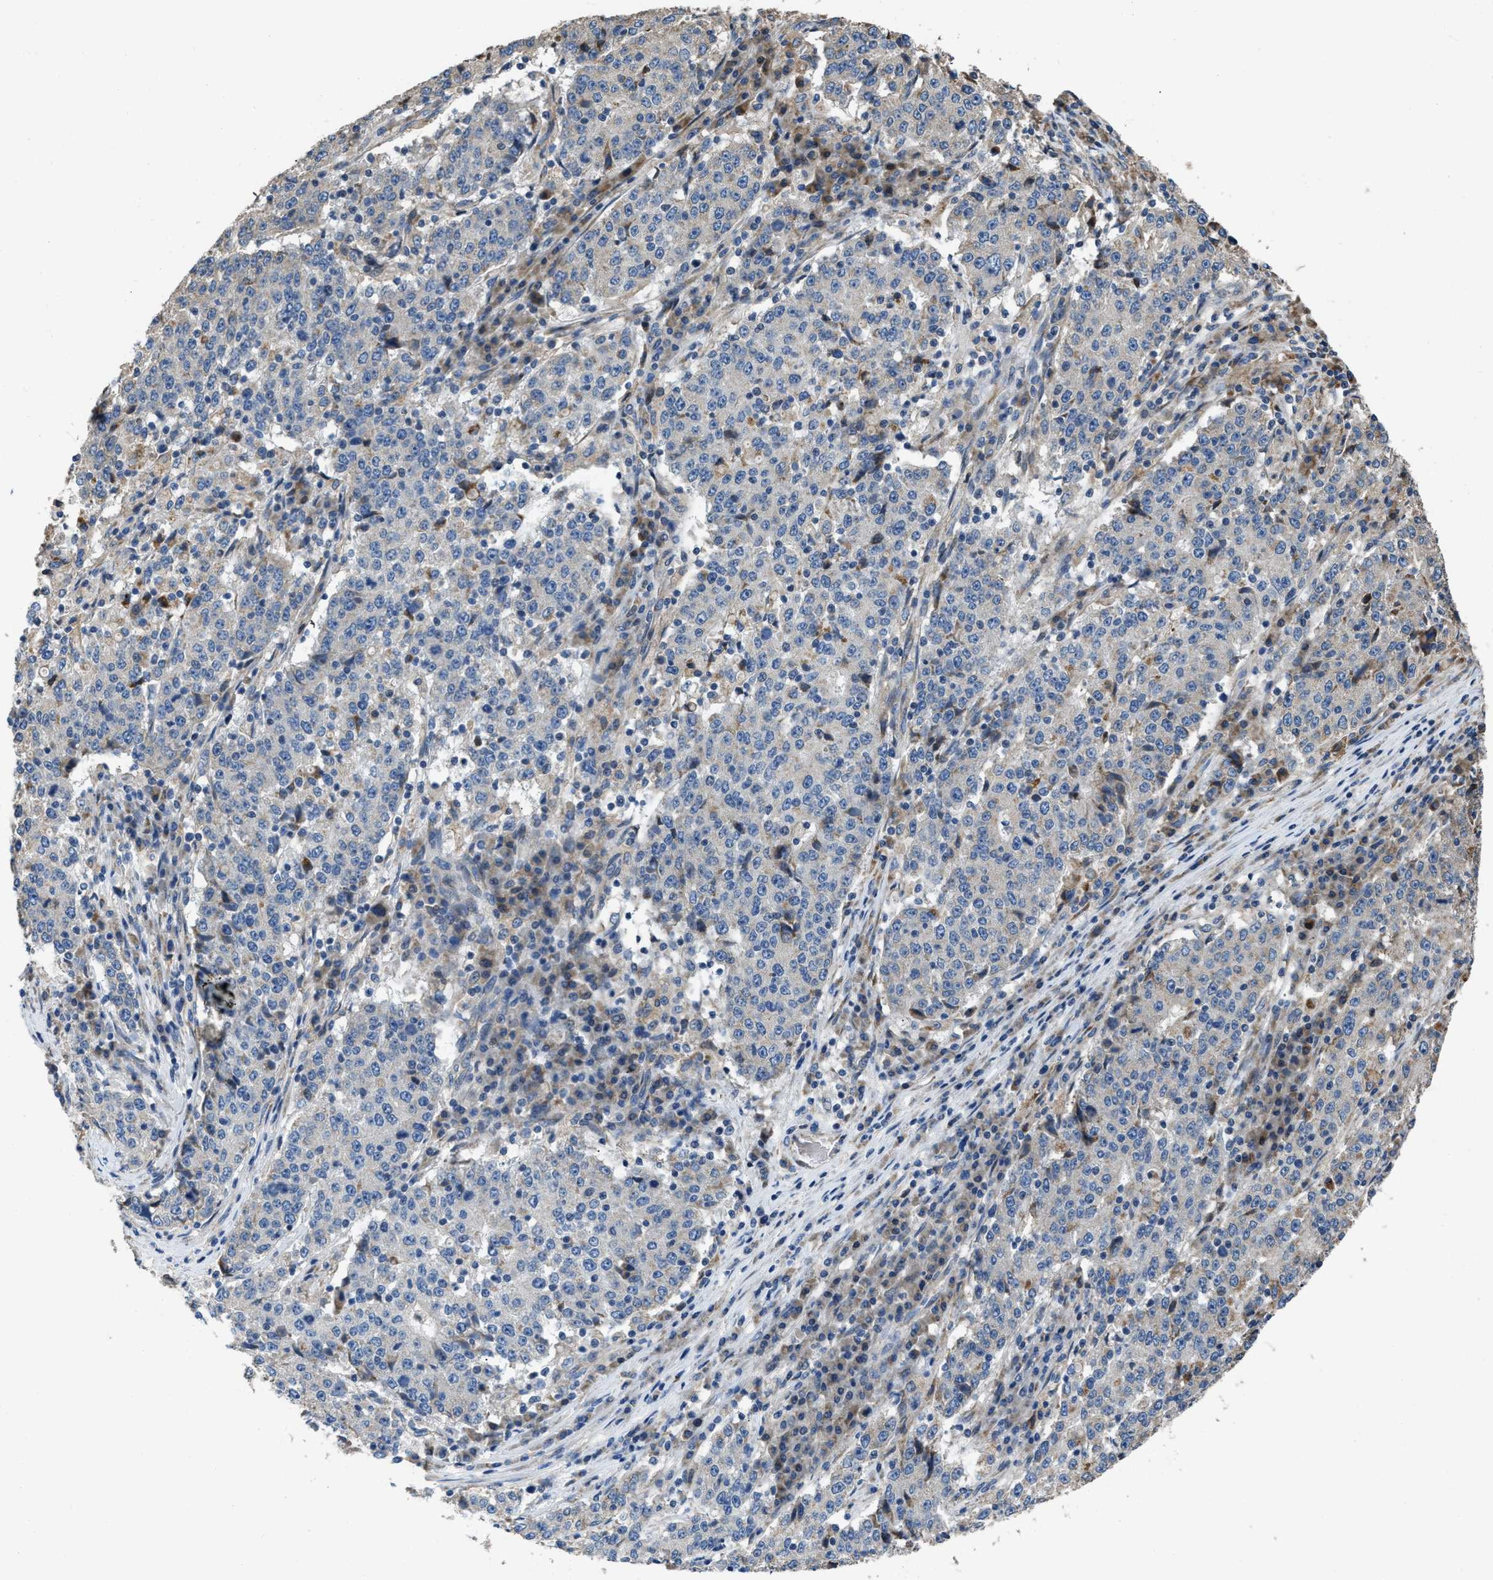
{"staining": {"intensity": "negative", "quantity": "none", "location": "none"}, "tissue": "stomach cancer", "cell_type": "Tumor cells", "image_type": "cancer", "snomed": [{"axis": "morphology", "description": "Adenocarcinoma, NOS"}, {"axis": "topography", "description": "Stomach"}], "caption": "A high-resolution histopathology image shows immunohistochemistry staining of stomach cancer (adenocarcinoma), which displays no significant expression in tumor cells.", "gene": "TMEM150A", "patient": {"sex": "male", "age": 59}}